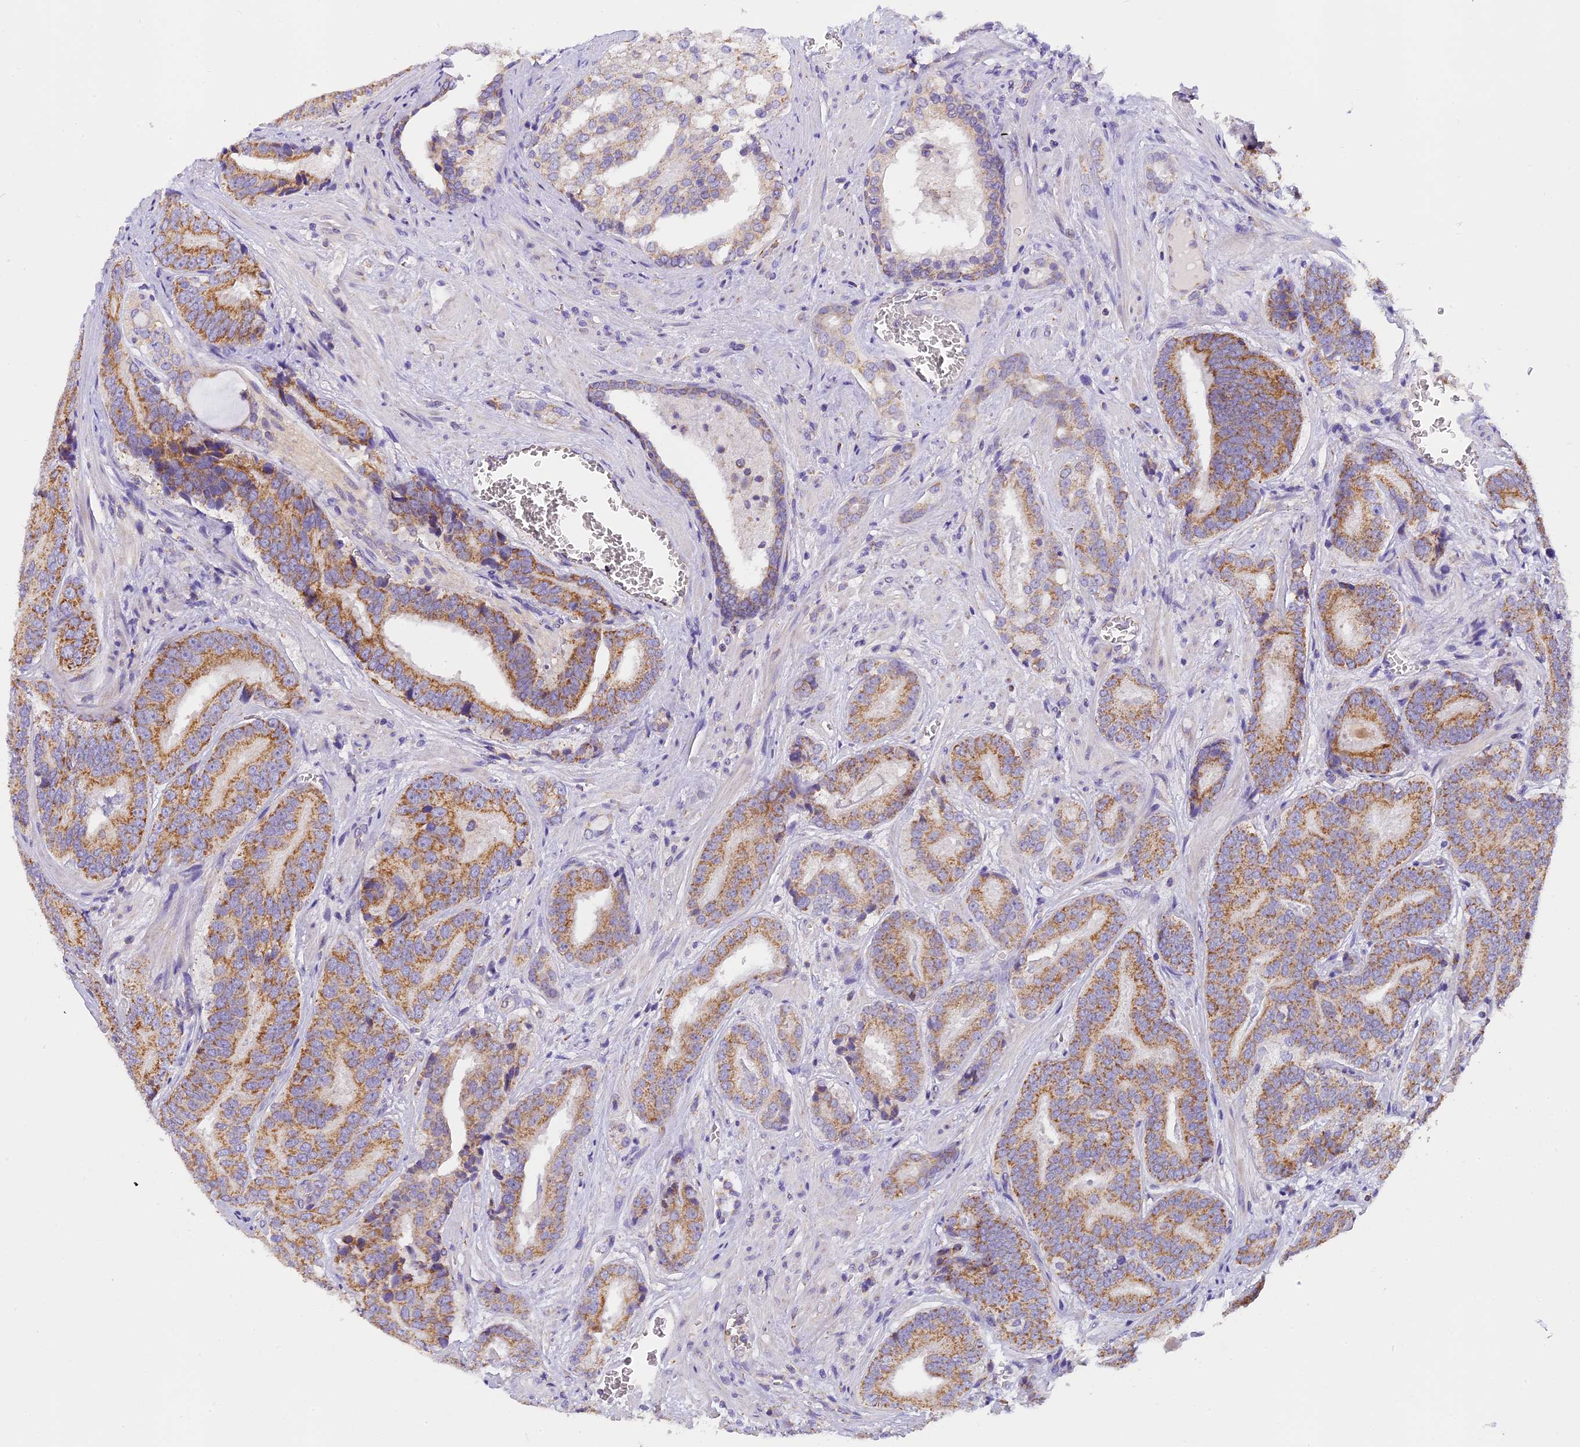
{"staining": {"intensity": "moderate", "quantity": ">75%", "location": "cytoplasmic/membranous"}, "tissue": "prostate cancer", "cell_type": "Tumor cells", "image_type": "cancer", "snomed": [{"axis": "morphology", "description": "Adenocarcinoma, High grade"}, {"axis": "topography", "description": "Prostate"}], "caption": "Moderate cytoplasmic/membranous staining for a protein is seen in about >75% of tumor cells of prostate cancer using immunohistochemistry (IHC).", "gene": "MGME1", "patient": {"sex": "male", "age": 55}}